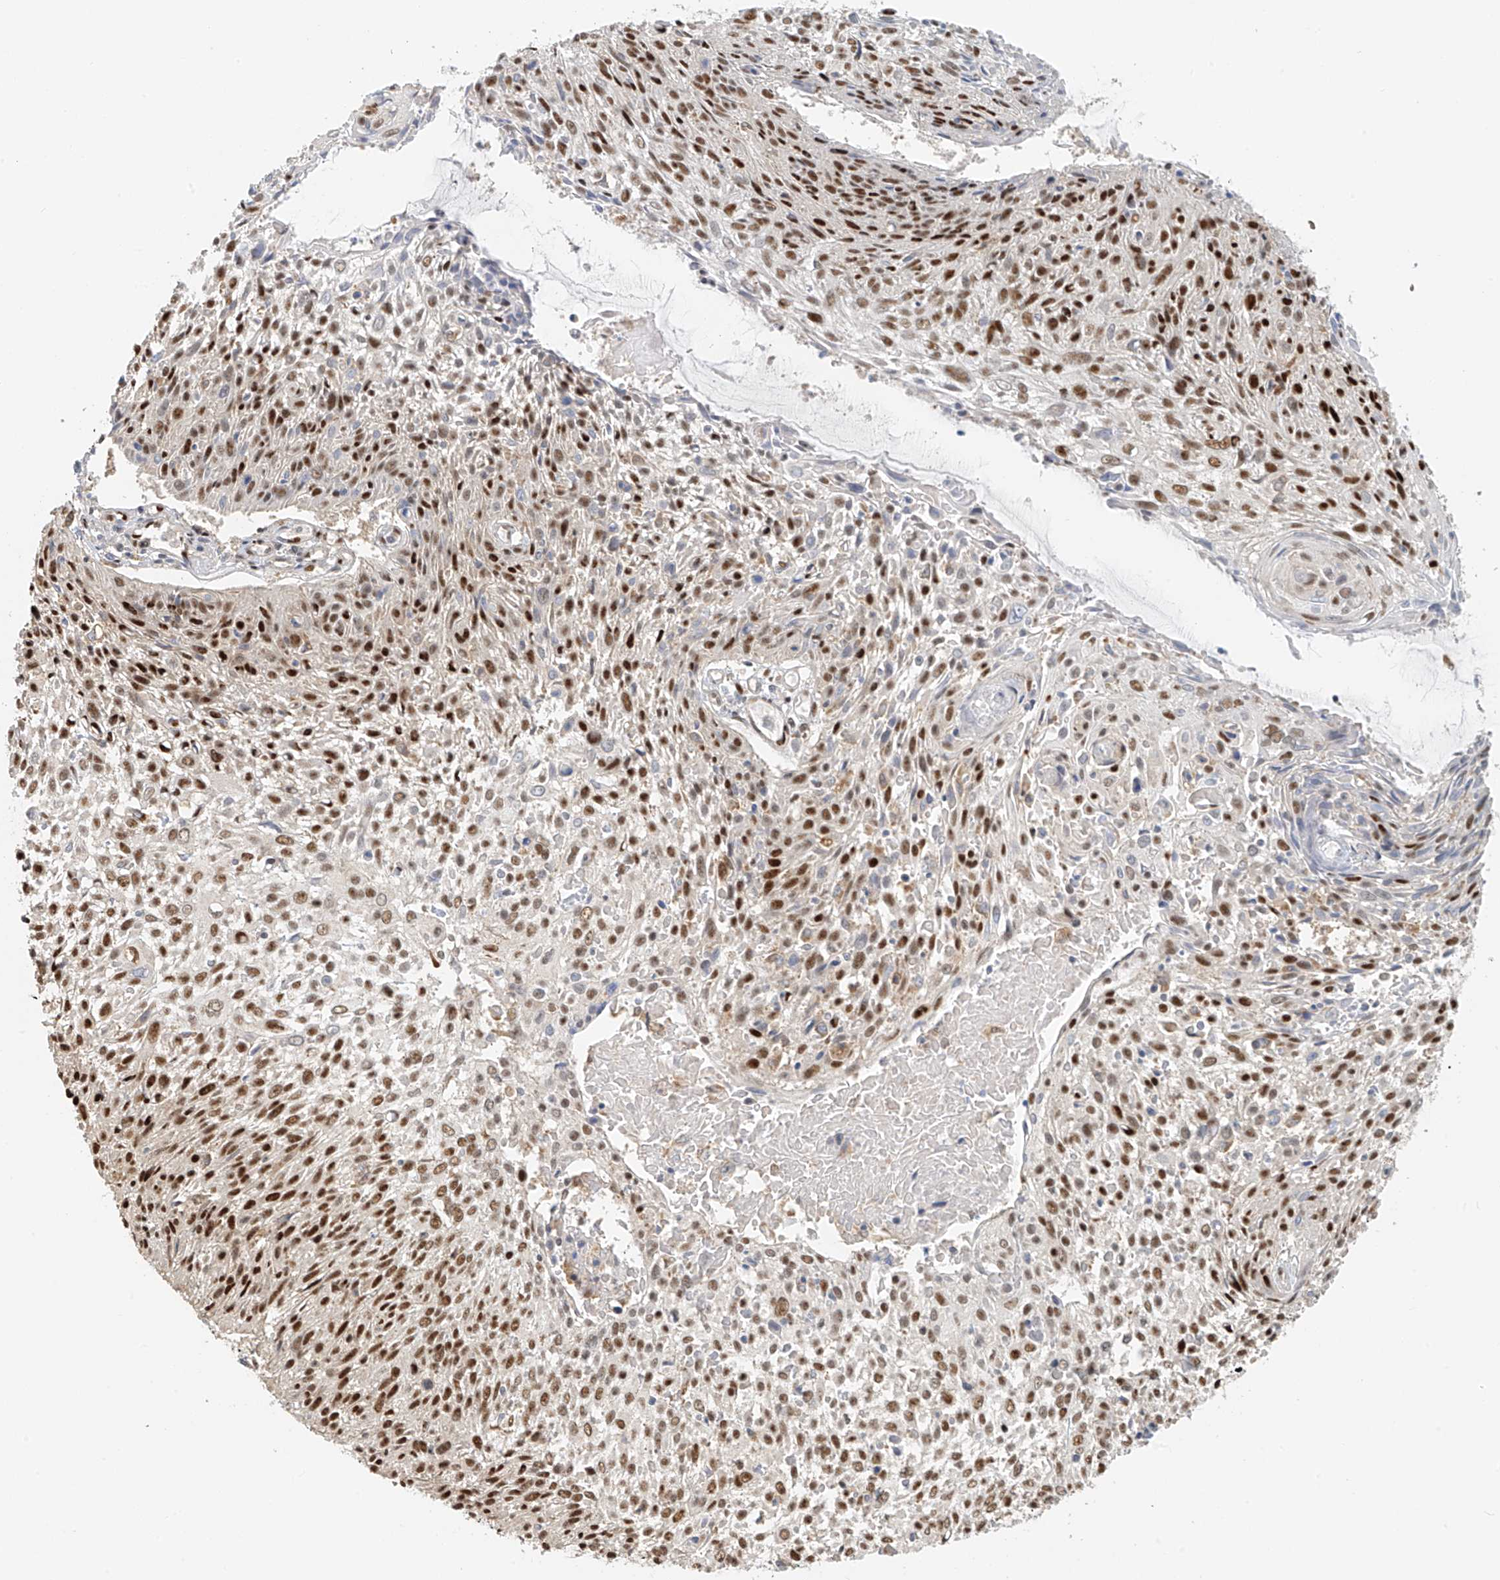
{"staining": {"intensity": "strong", "quantity": "25%-75%", "location": "nuclear"}, "tissue": "cervical cancer", "cell_type": "Tumor cells", "image_type": "cancer", "snomed": [{"axis": "morphology", "description": "Squamous cell carcinoma, NOS"}, {"axis": "topography", "description": "Cervix"}], "caption": "A brown stain shows strong nuclear expression of a protein in cervical cancer tumor cells.", "gene": "ZNF514", "patient": {"sex": "female", "age": 51}}